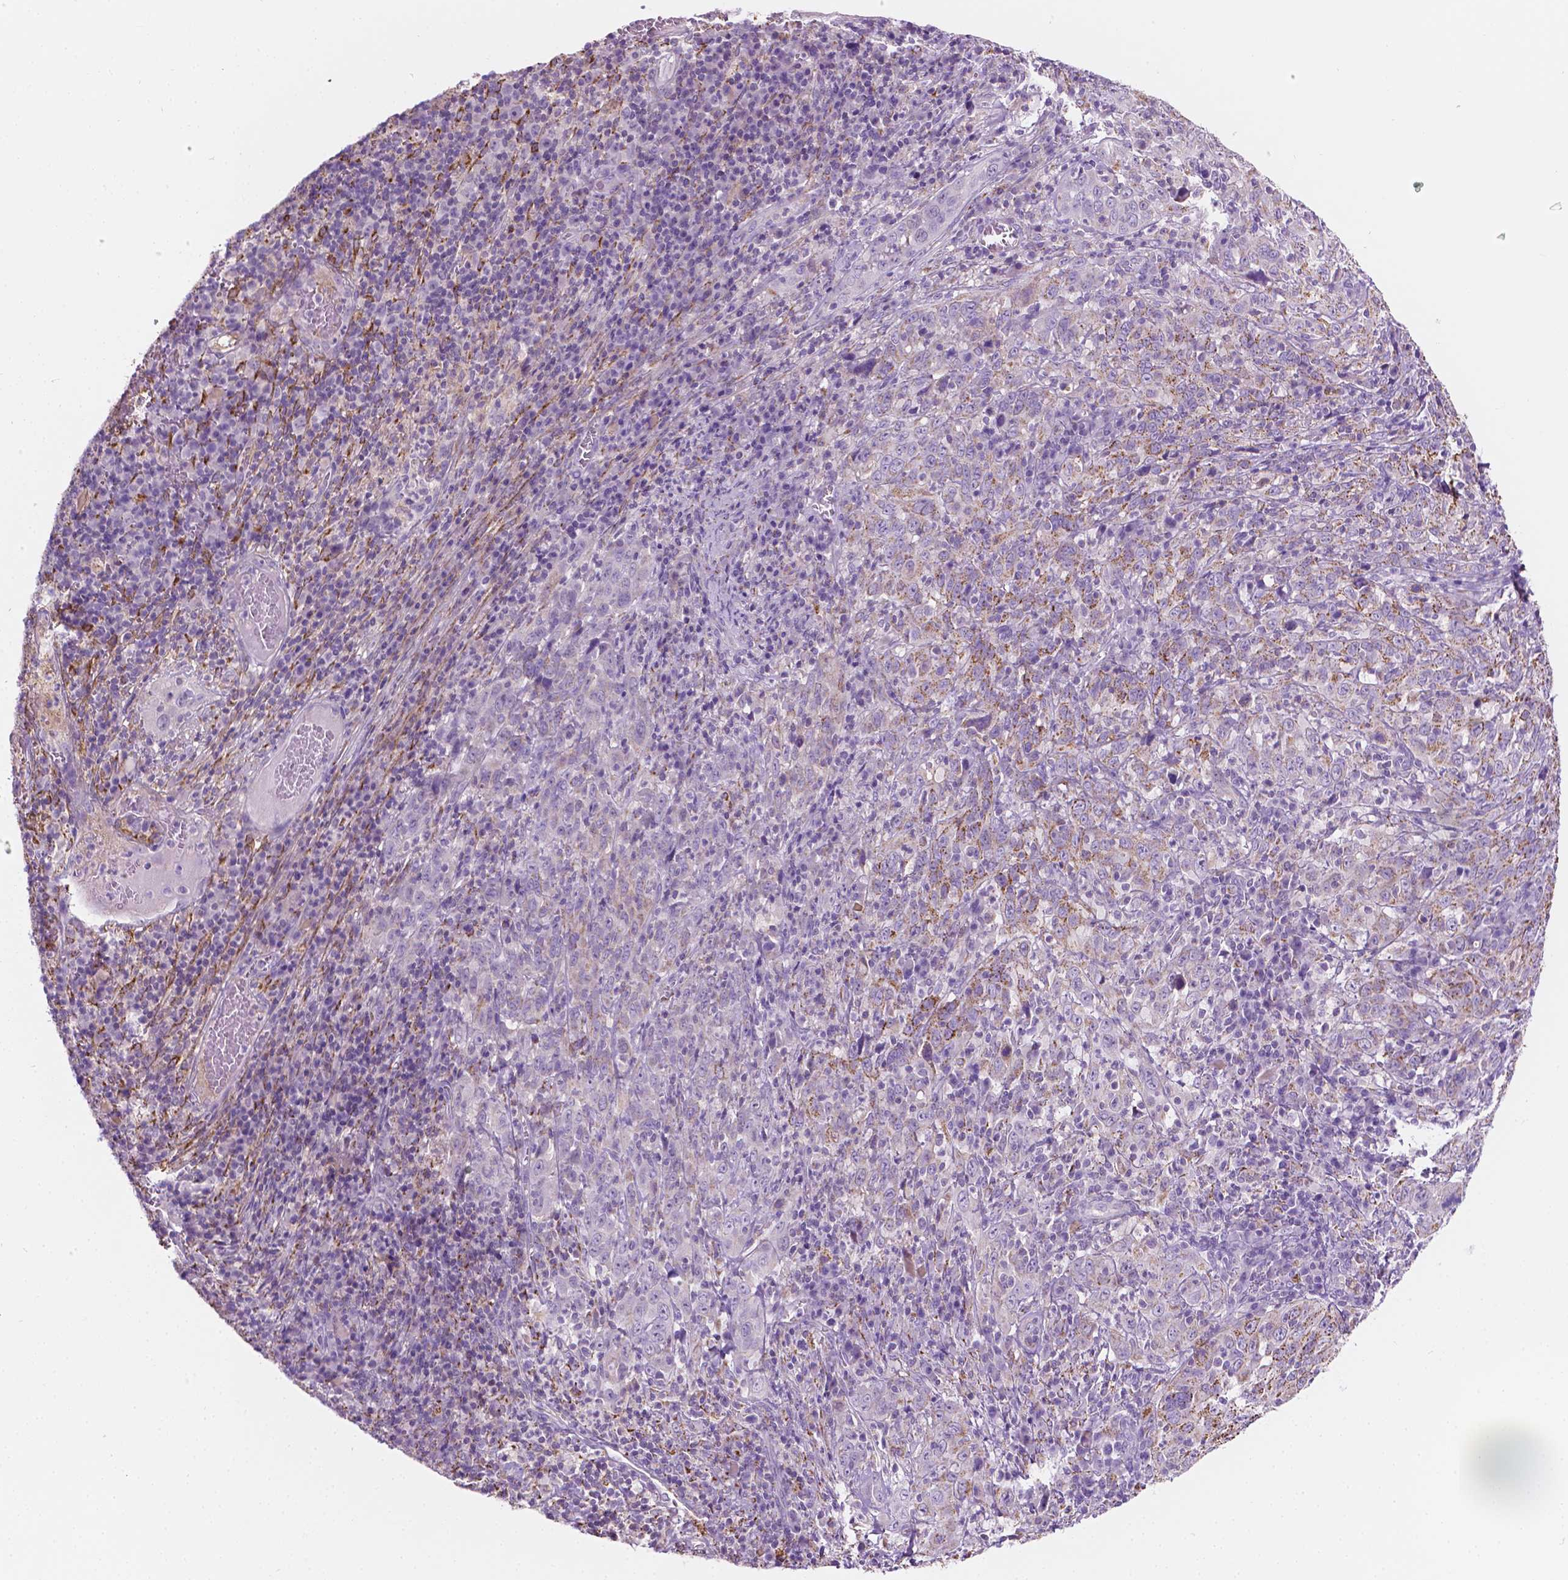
{"staining": {"intensity": "weak", "quantity": "25%-75%", "location": "cytoplasmic/membranous"}, "tissue": "cervical cancer", "cell_type": "Tumor cells", "image_type": "cancer", "snomed": [{"axis": "morphology", "description": "Squamous cell carcinoma, NOS"}, {"axis": "topography", "description": "Cervix"}], "caption": "Immunohistochemistry (IHC) staining of cervical cancer, which shows low levels of weak cytoplasmic/membranous staining in about 25%-75% of tumor cells indicating weak cytoplasmic/membranous protein positivity. The staining was performed using DAB (brown) for protein detection and nuclei were counterstained in hematoxylin (blue).", "gene": "NOS1AP", "patient": {"sex": "female", "age": 46}}